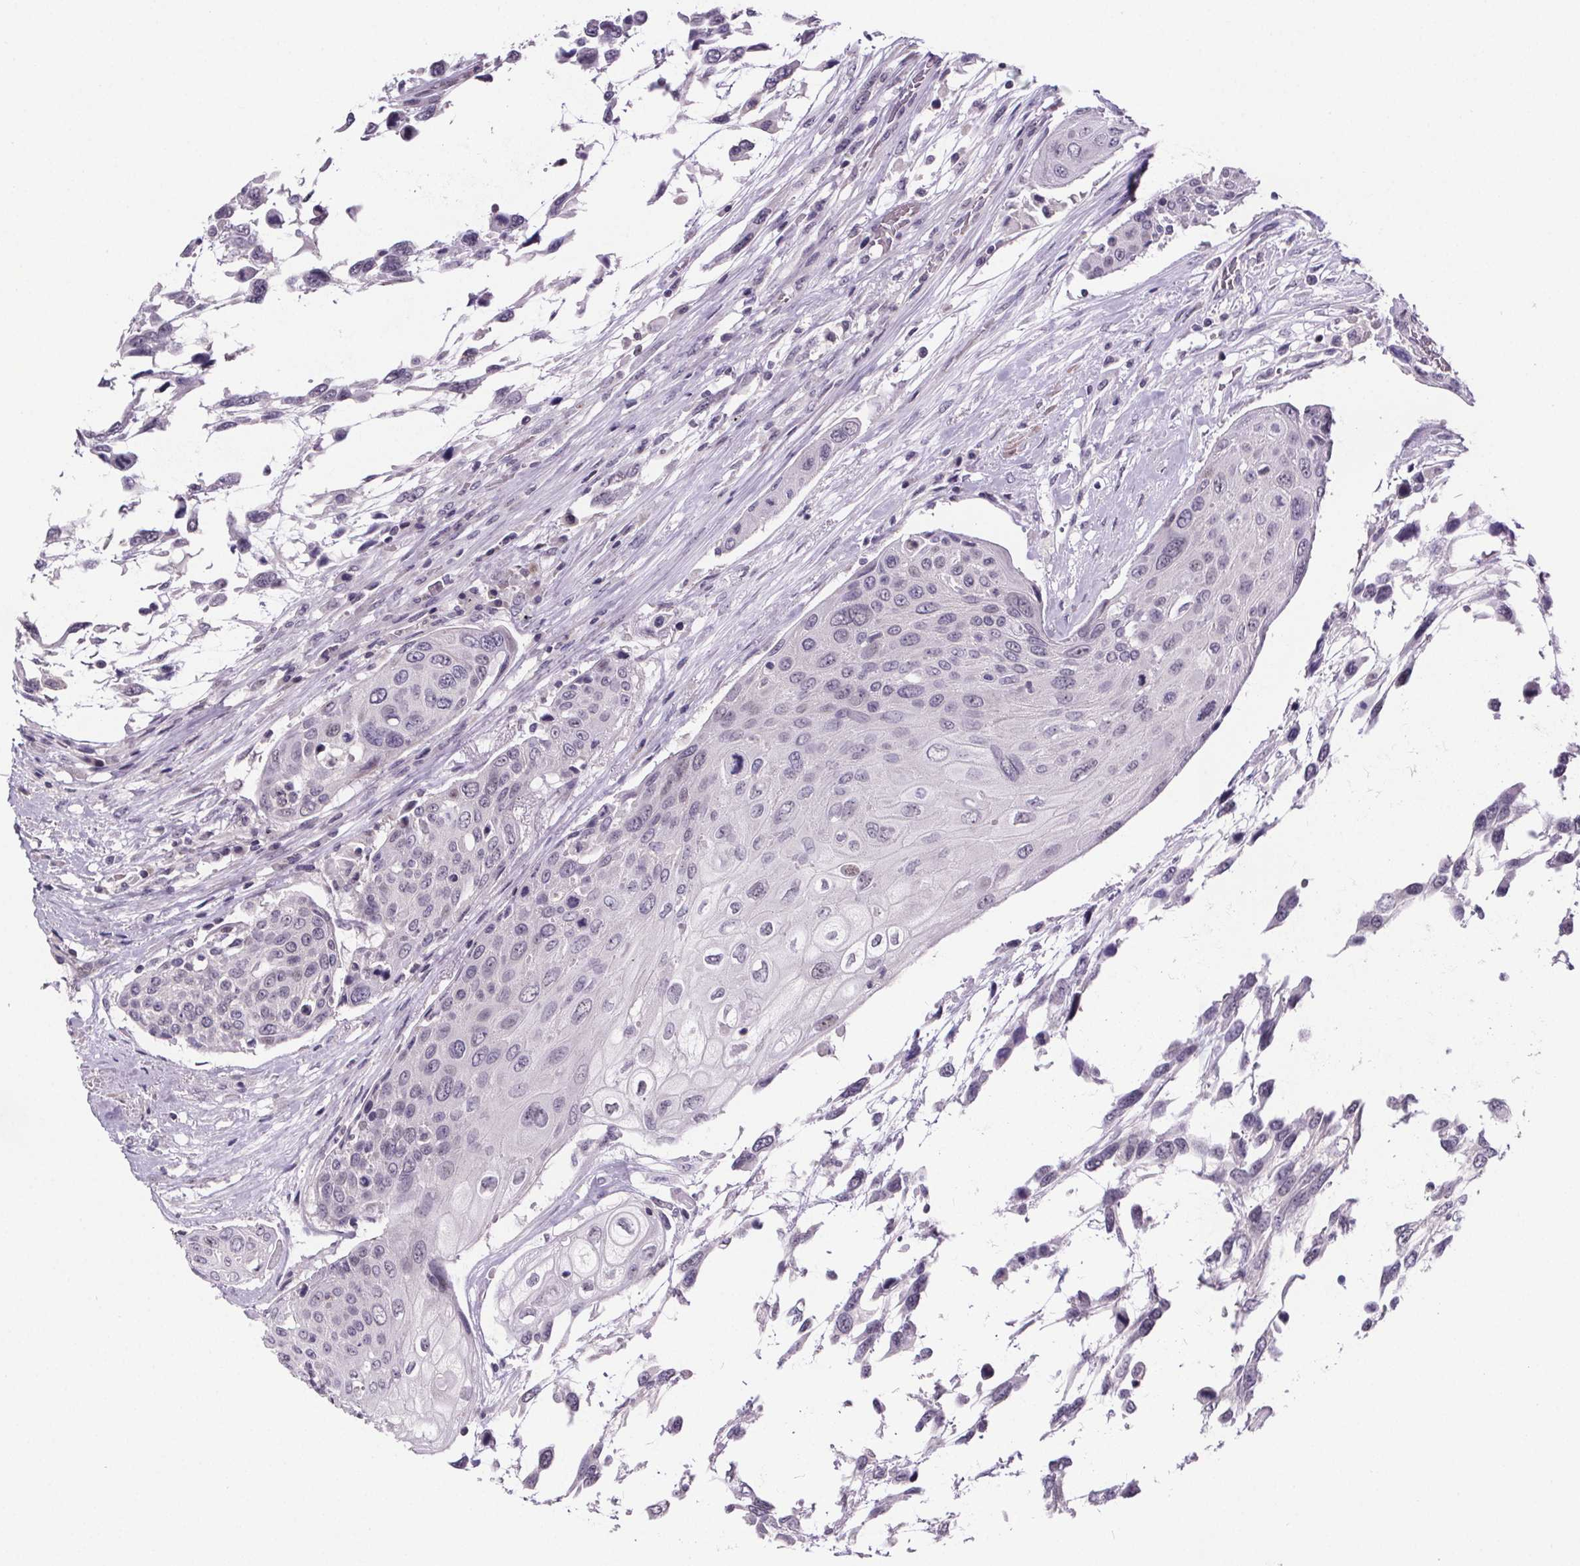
{"staining": {"intensity": "negative", "quantity": "none", "location": "none"}, "tissue": "urothelial cancer", "cell_type": "Tumor cells", "image_type": "cancer", "snomed": [{"axis": "morphology", "description": "Urothelial carcinoma, High grade"}, {"axis": "topography", "description": "Urinary bladder"}], "caption": "Urothelial carcinoma (high-grade) was stained to show a protein in brown. There is no significant staining in tumor cells.", "gene": "TTC12", "patient": {"sex": "female", "age": 70}}